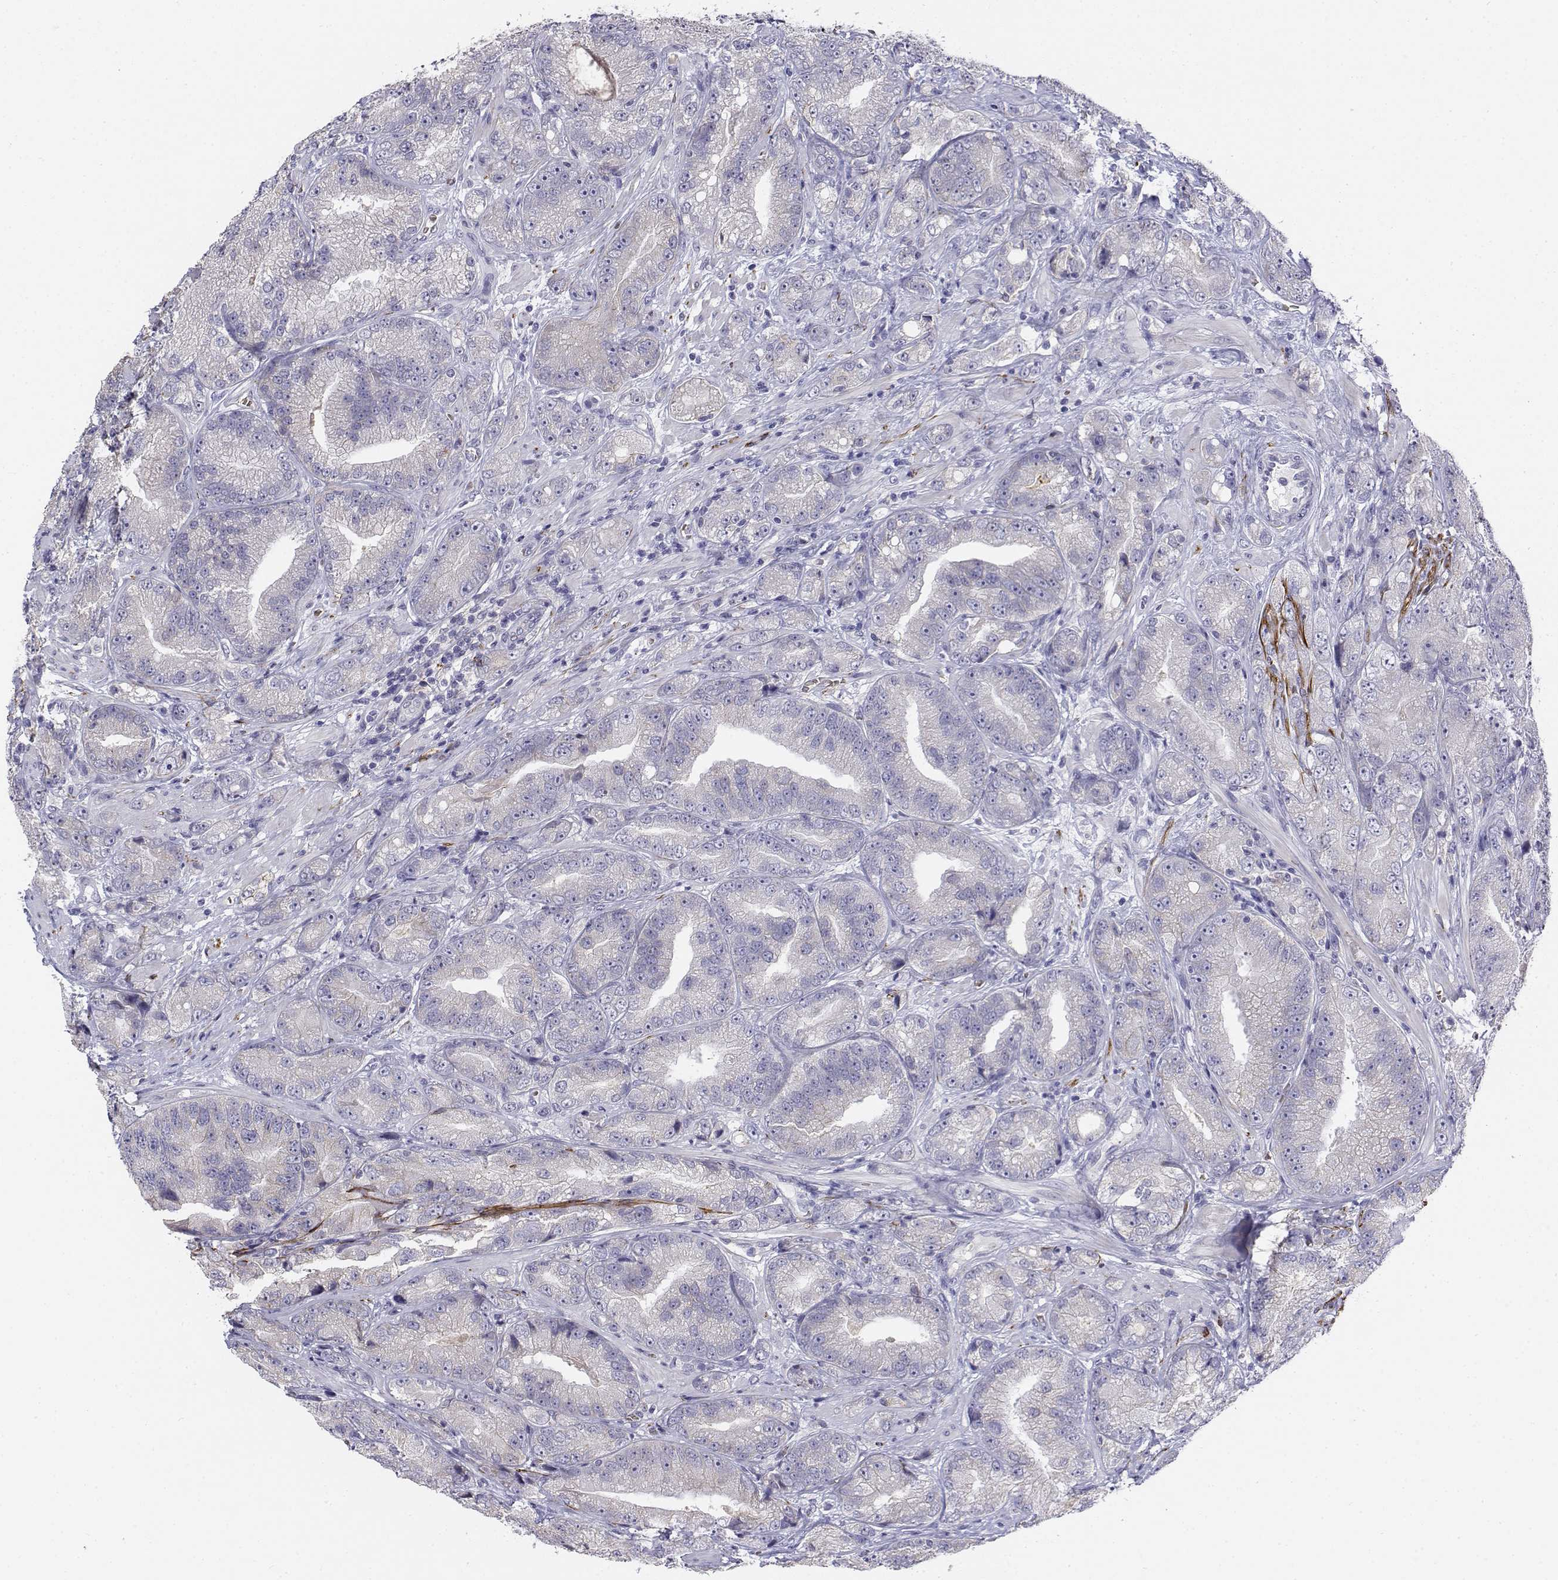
{"staining": {"intensity": "negative", "quantity": "none", "location": "none"}, "tissue": "prostate cancer", "cell_type": "Tumor cells", "image_type": "cancer", "snomed": [{"axis": "morphology", "description": "Adenocarcinoma, NOS"}, {"axis": "topography", "description": "Prostate"}], "caption": "Prostate cancer (adenocarcinoma) stained for a protein using immunohistochemistry (IHC) reveals no expression tumor cells.", "gene": "CADM1", "patient": {"sex": "male", "age": 63}}